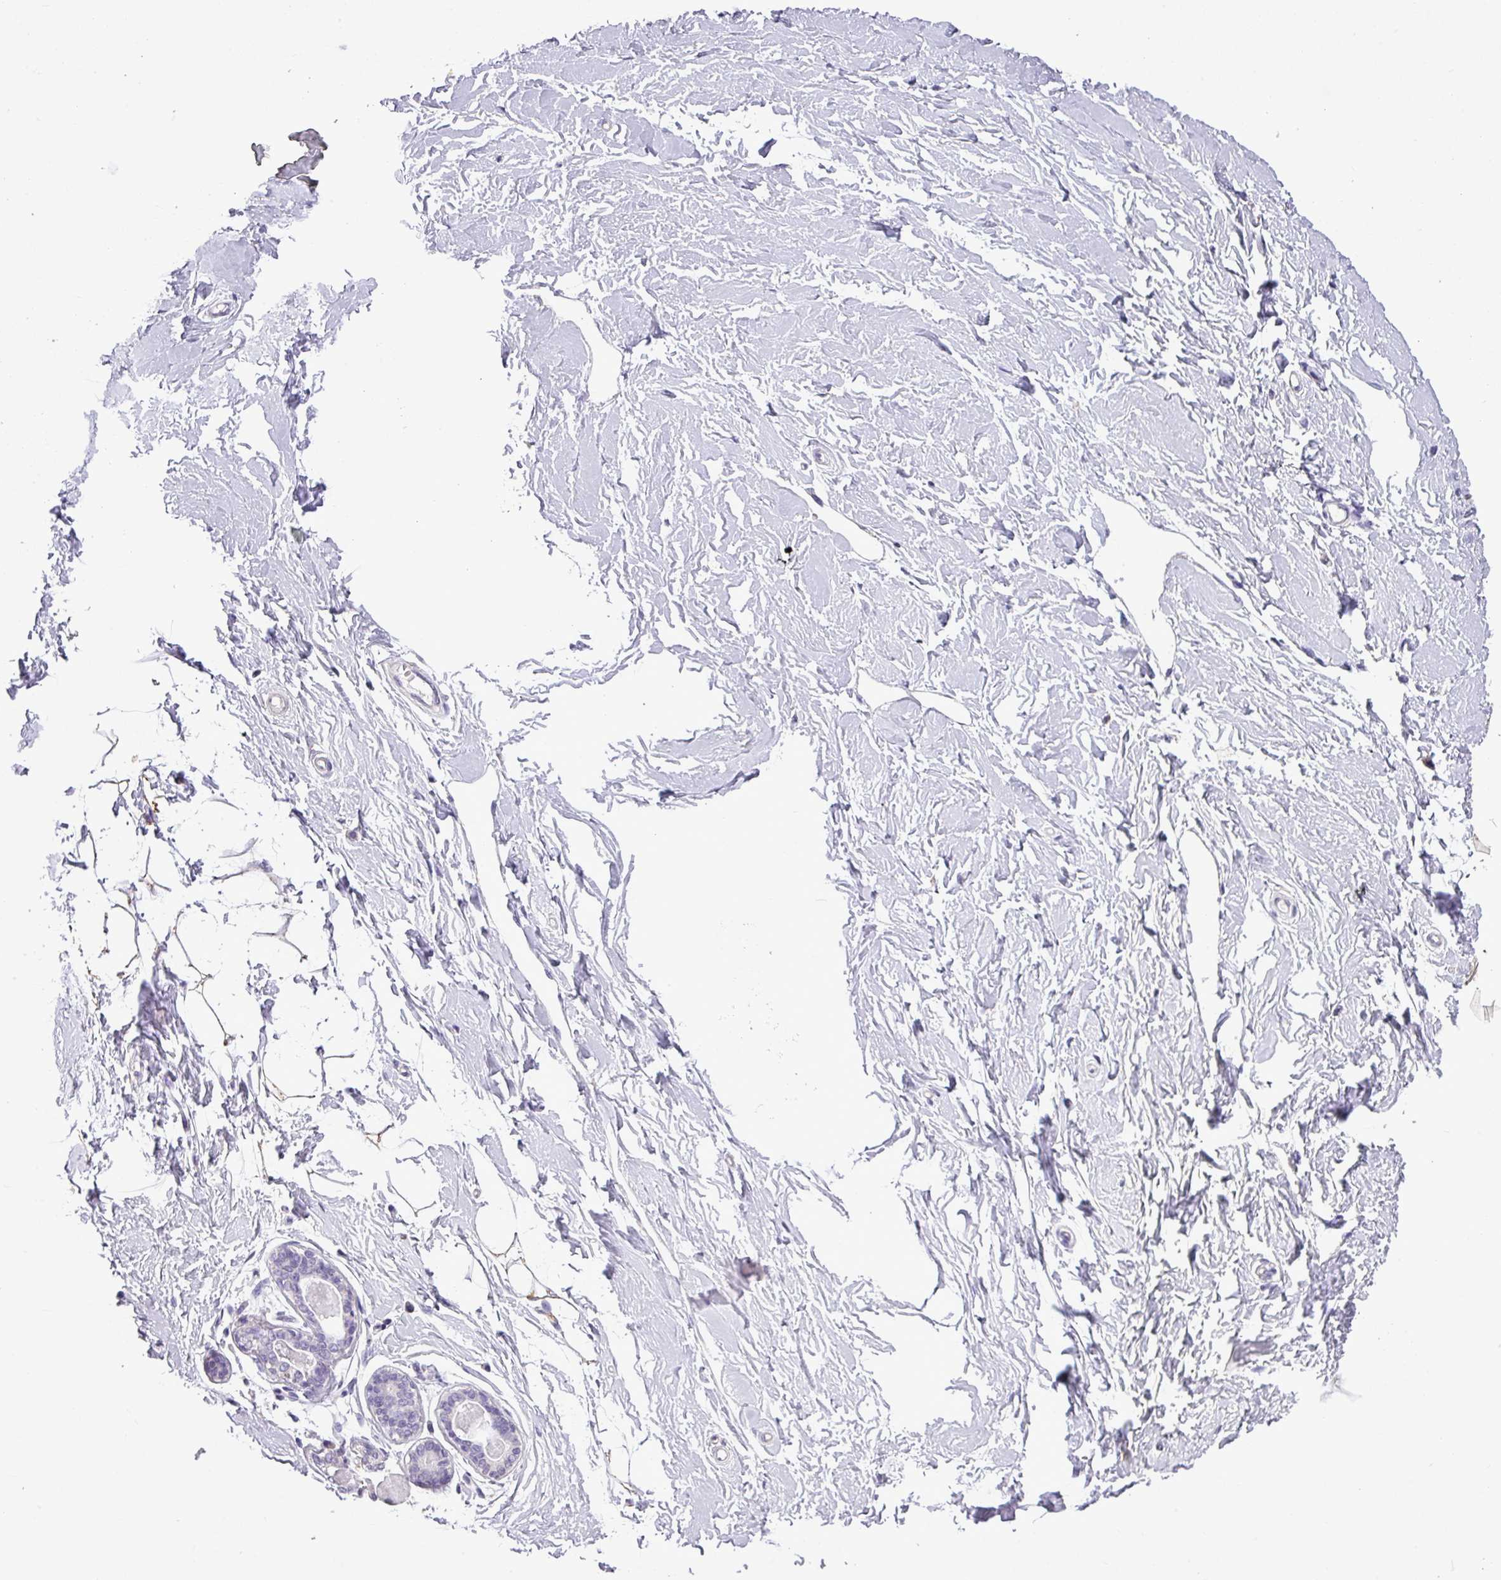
{"staining": {"intensity": "negative", "quantity": "none", "location": "none"}, "tissue": "breast", "cell_type": "Adipocytes", "image_type": "normal", "snomed": [{"axis": "morphology", "description": "Normal tissue, NOS"}, {"axis": "topography", "description": "Breast"}], "caption": "An immunohistochemistry (IHC) histopathology image of unremarkable breast is shown. There is no staining in adipocytes of breast.", "gene": "ALDH2", "patient": {"sex": "female", "age": 23}}